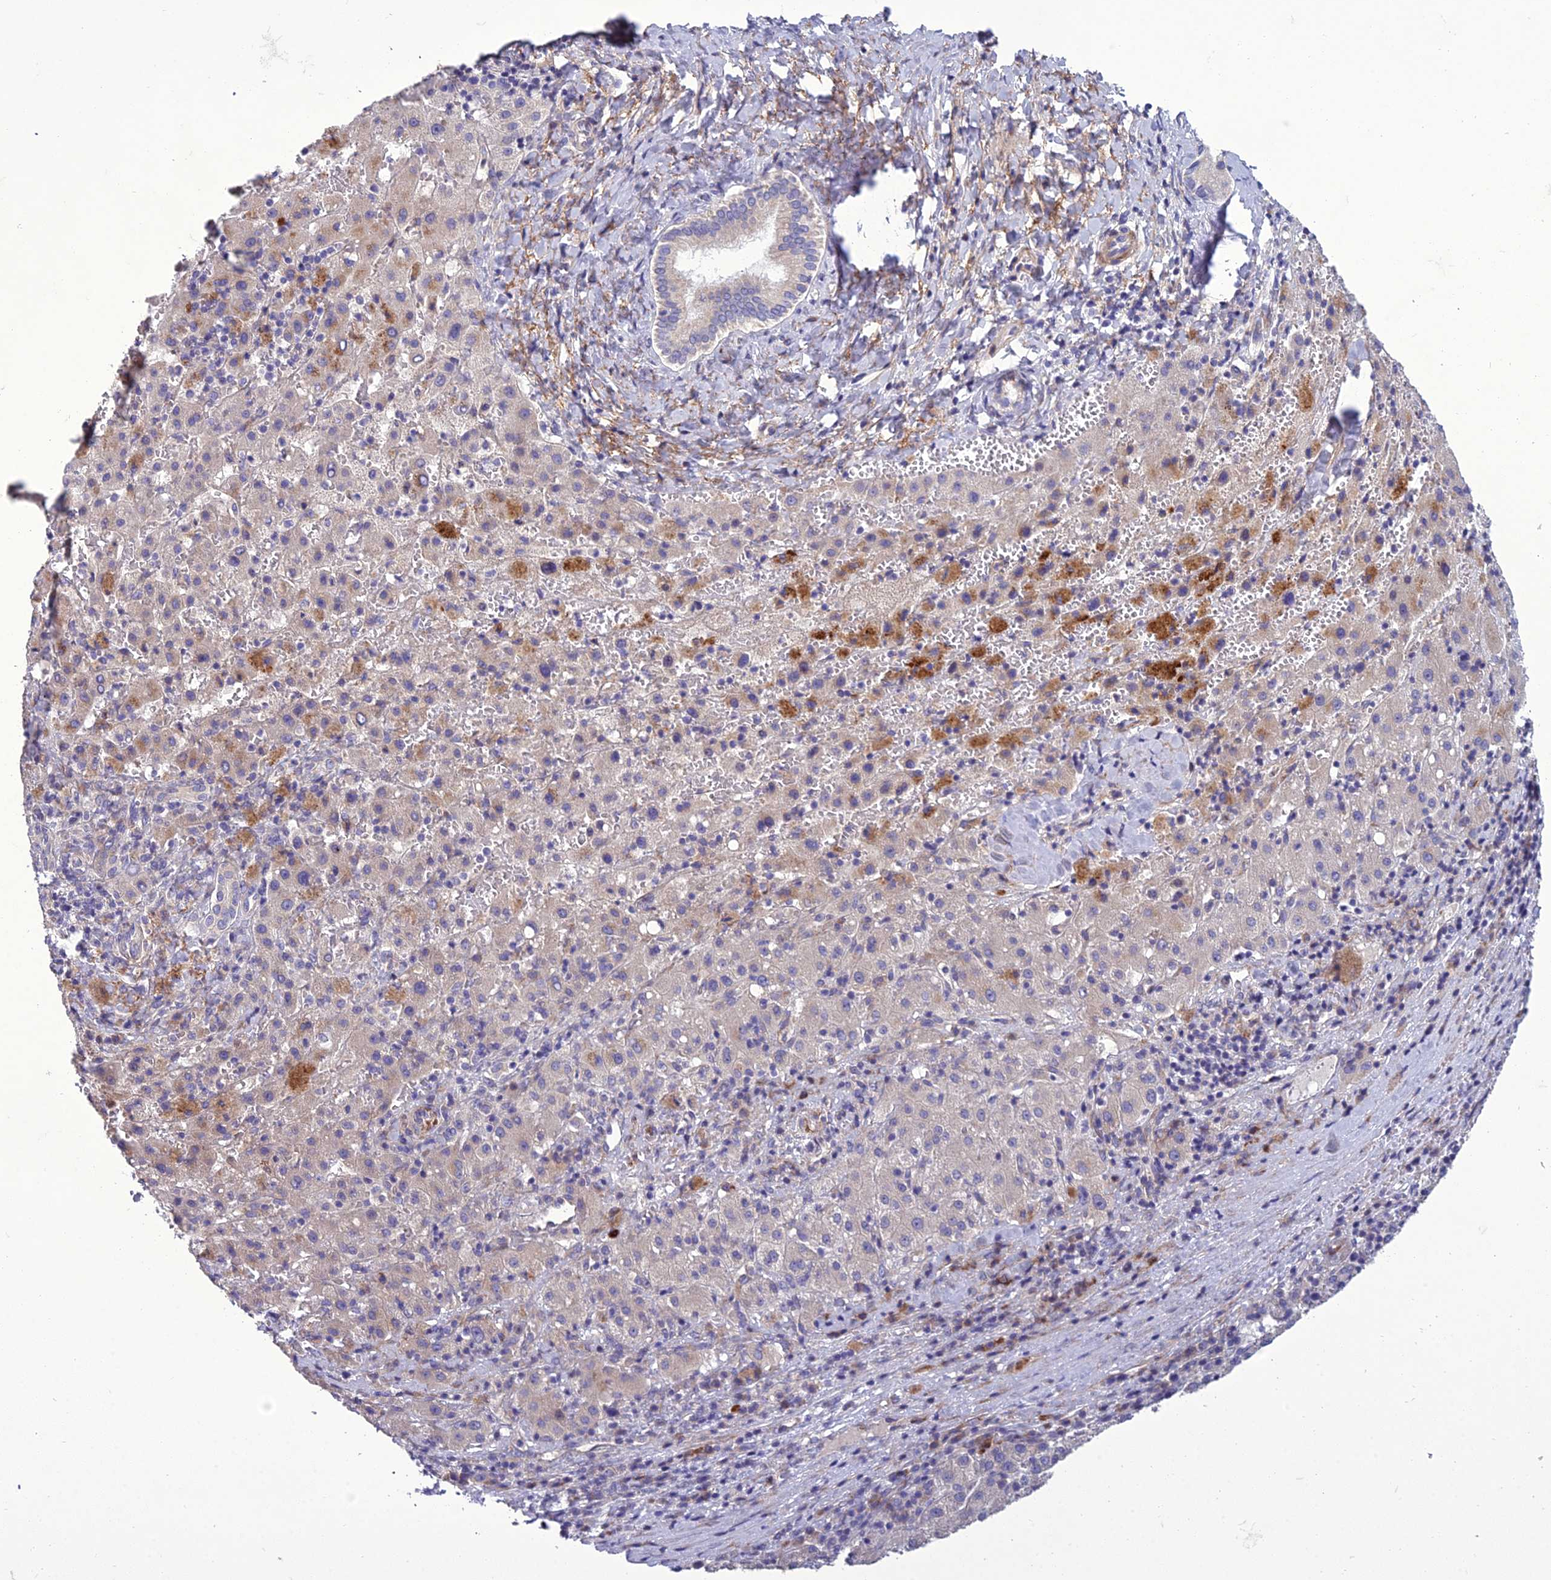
{"staining": {"intensity": "negative", "quantity": "none", "location": "none"}, "tissue": "liver cancer", "cell_type": "Tumor cells", "image_type": "cancer", "snomed": [{"axis": "morphology", "description": "Carcinoma, Hepatocellular, NOS"}, {"axis": "topography", "description": "Liver"}], "caption": "An IHC image of liver hepatocellular carcinoma is shown. There is no staining in tumor cells of liver hepatocellular carcinoma. The staining was performed using DAB (3,3'-diaminobenzidine) to visualize the protein expression in brown, while the nuclei were stained in blue with hematoxylin (Magnification: 20x).", "gene": "ADIPOR2", "patient": {"sex": "female", "age": 58}}